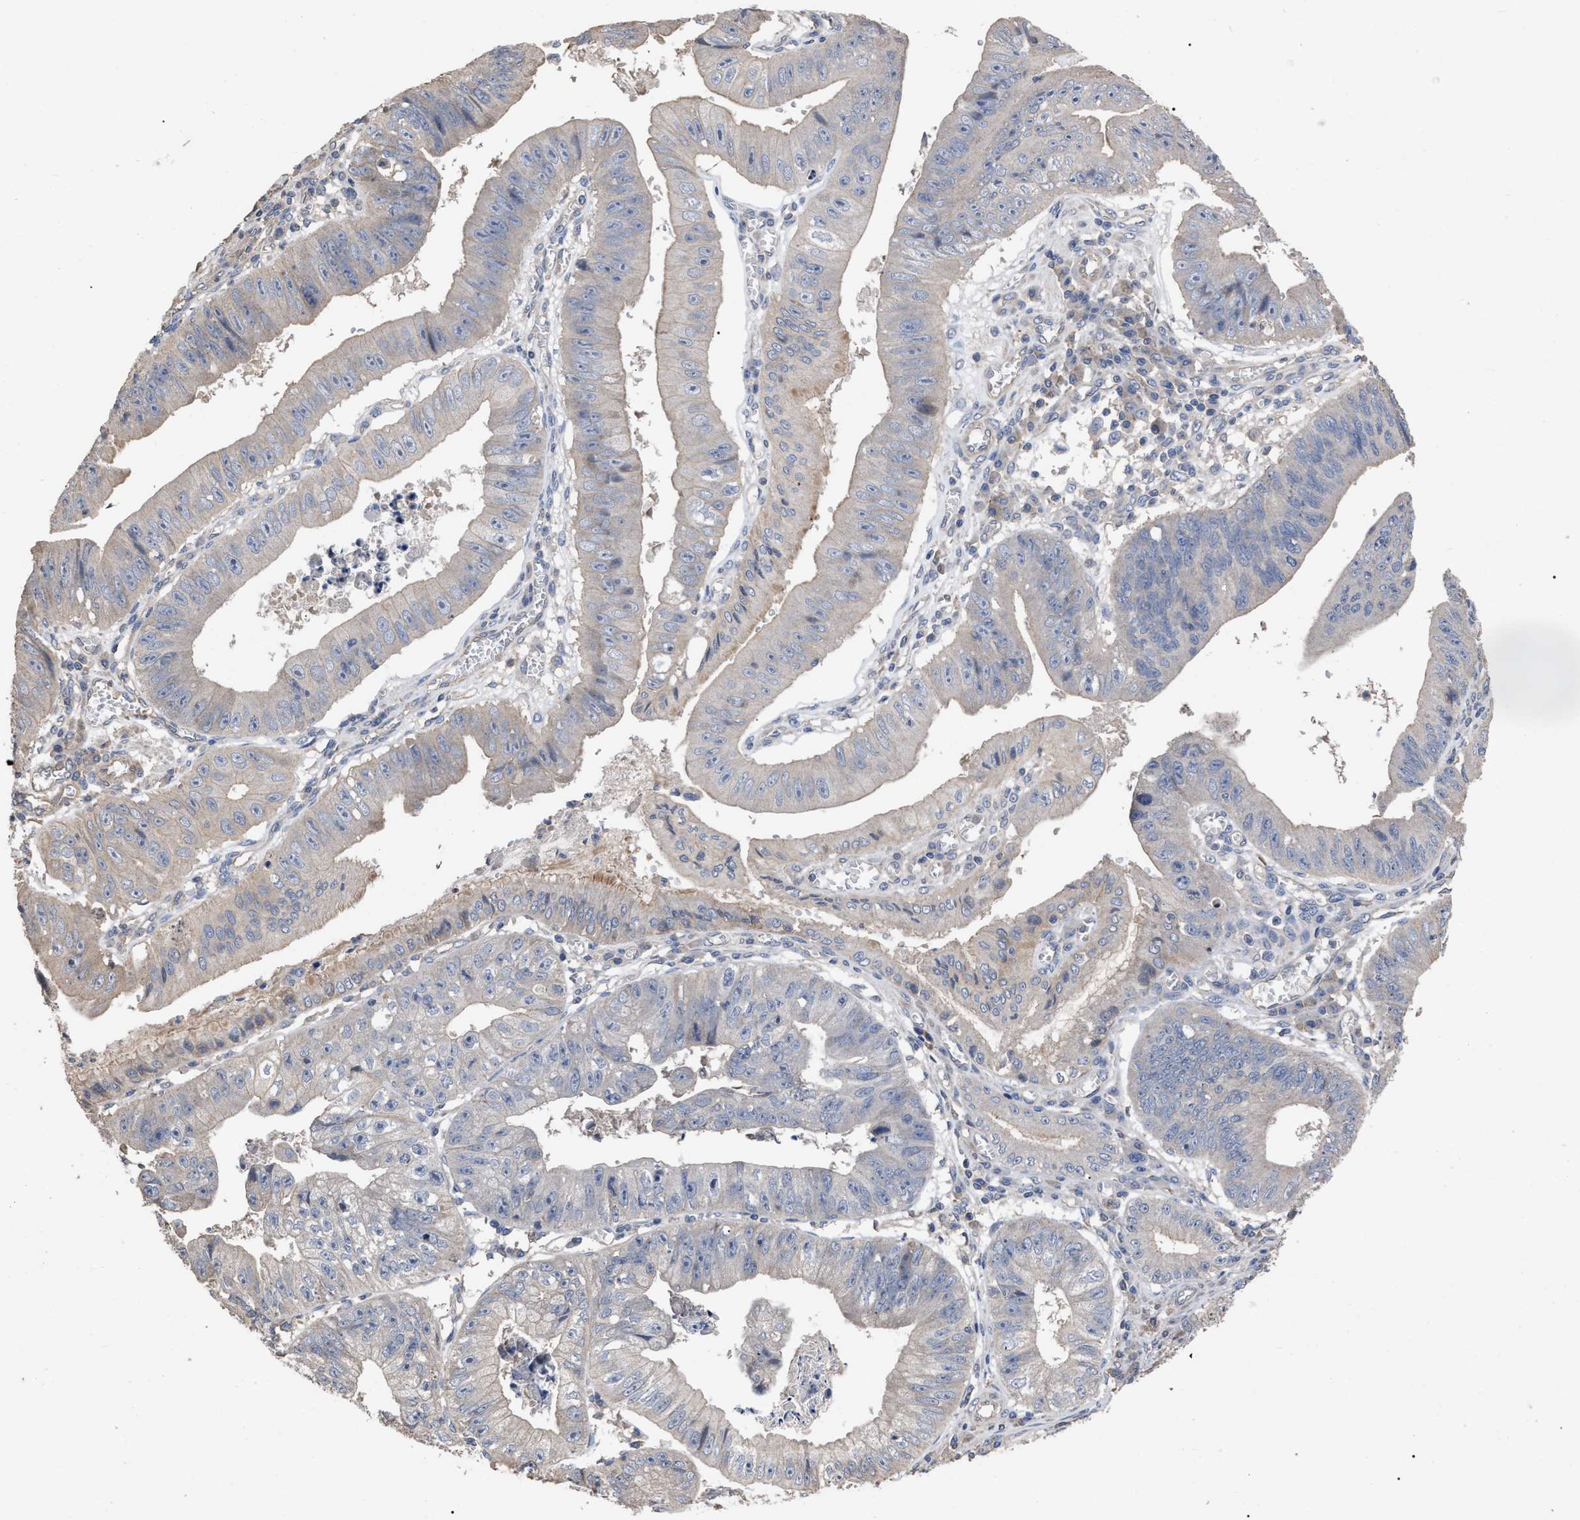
{"staining": {"intensity": "moderate", "quantity": "<25%", "location": "cytoplasmic/membranous"}, "tissue": "stomach cancer", "cell_type": "Tumor cells", "image_type": "cancer", "snomed": [{"axis": "morphology", "description": "Adenocarcinoma, NOS"}, {"axis": "topography", "description": "Stomach"}], "caption": "Human stomach cancer stained with a protein marker displays moderate staining in tumor cells.", "gene": "BTN2A1", "patient": {"sex": "male", "age": 59}}